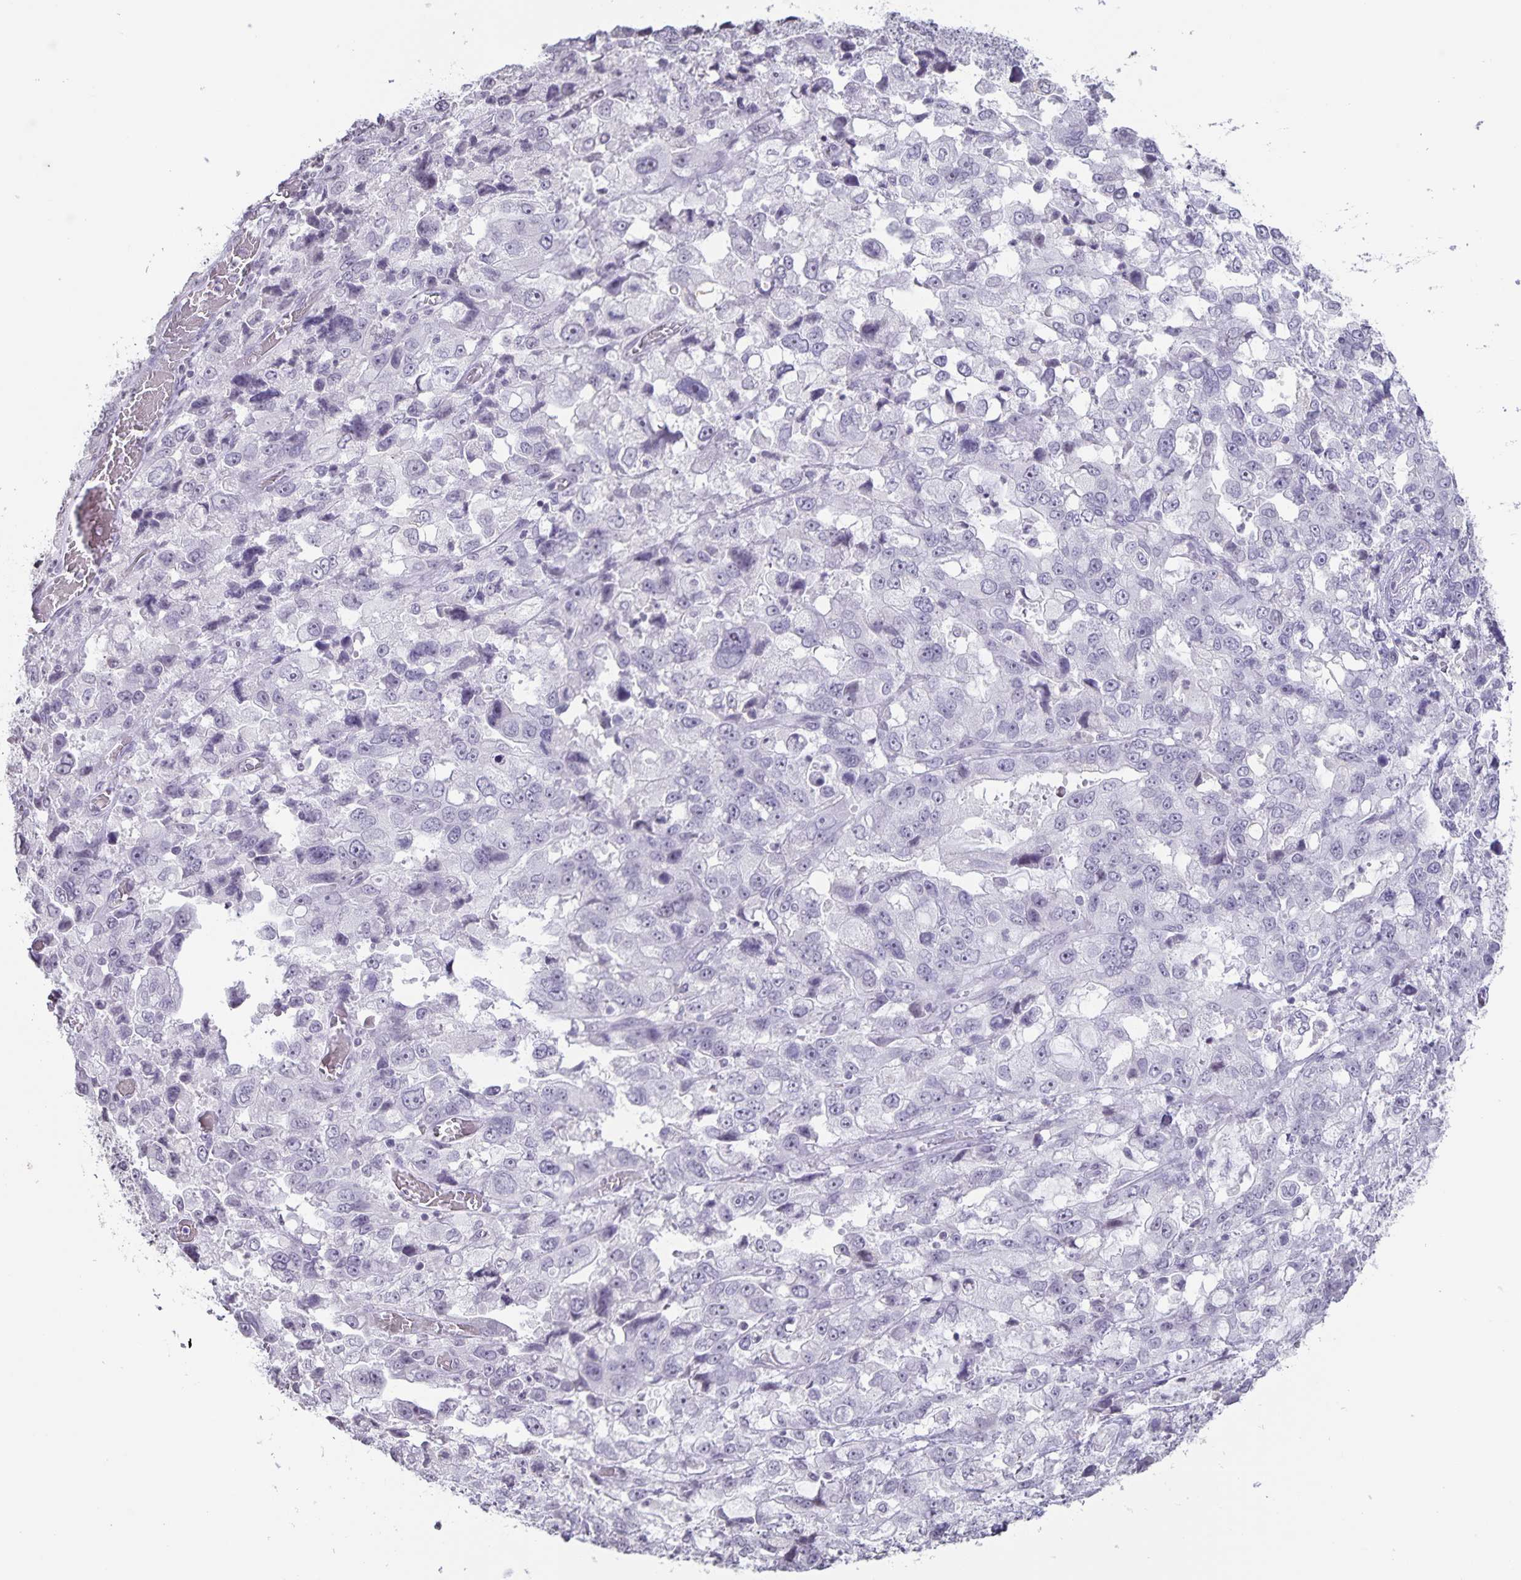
{"staining": {"intensity": "negative", "quantity": "none", "location": "none"}, "tissue": "stomach cancer", "cell_type": "Tumor cells", "image_type": "cancer", "snomed": [{"axis": "morphology", "description": "Adenocarcinoma, NOS"}, {"axis": "topography", "description": "Stomach, upper"}], "caption": "IHC micrograph of stomach cancer stained for a protein (brown), which shows no positivity in tumor cells.", "gene": "AQP4", "patient": {"sex": "female", "age": 81}}